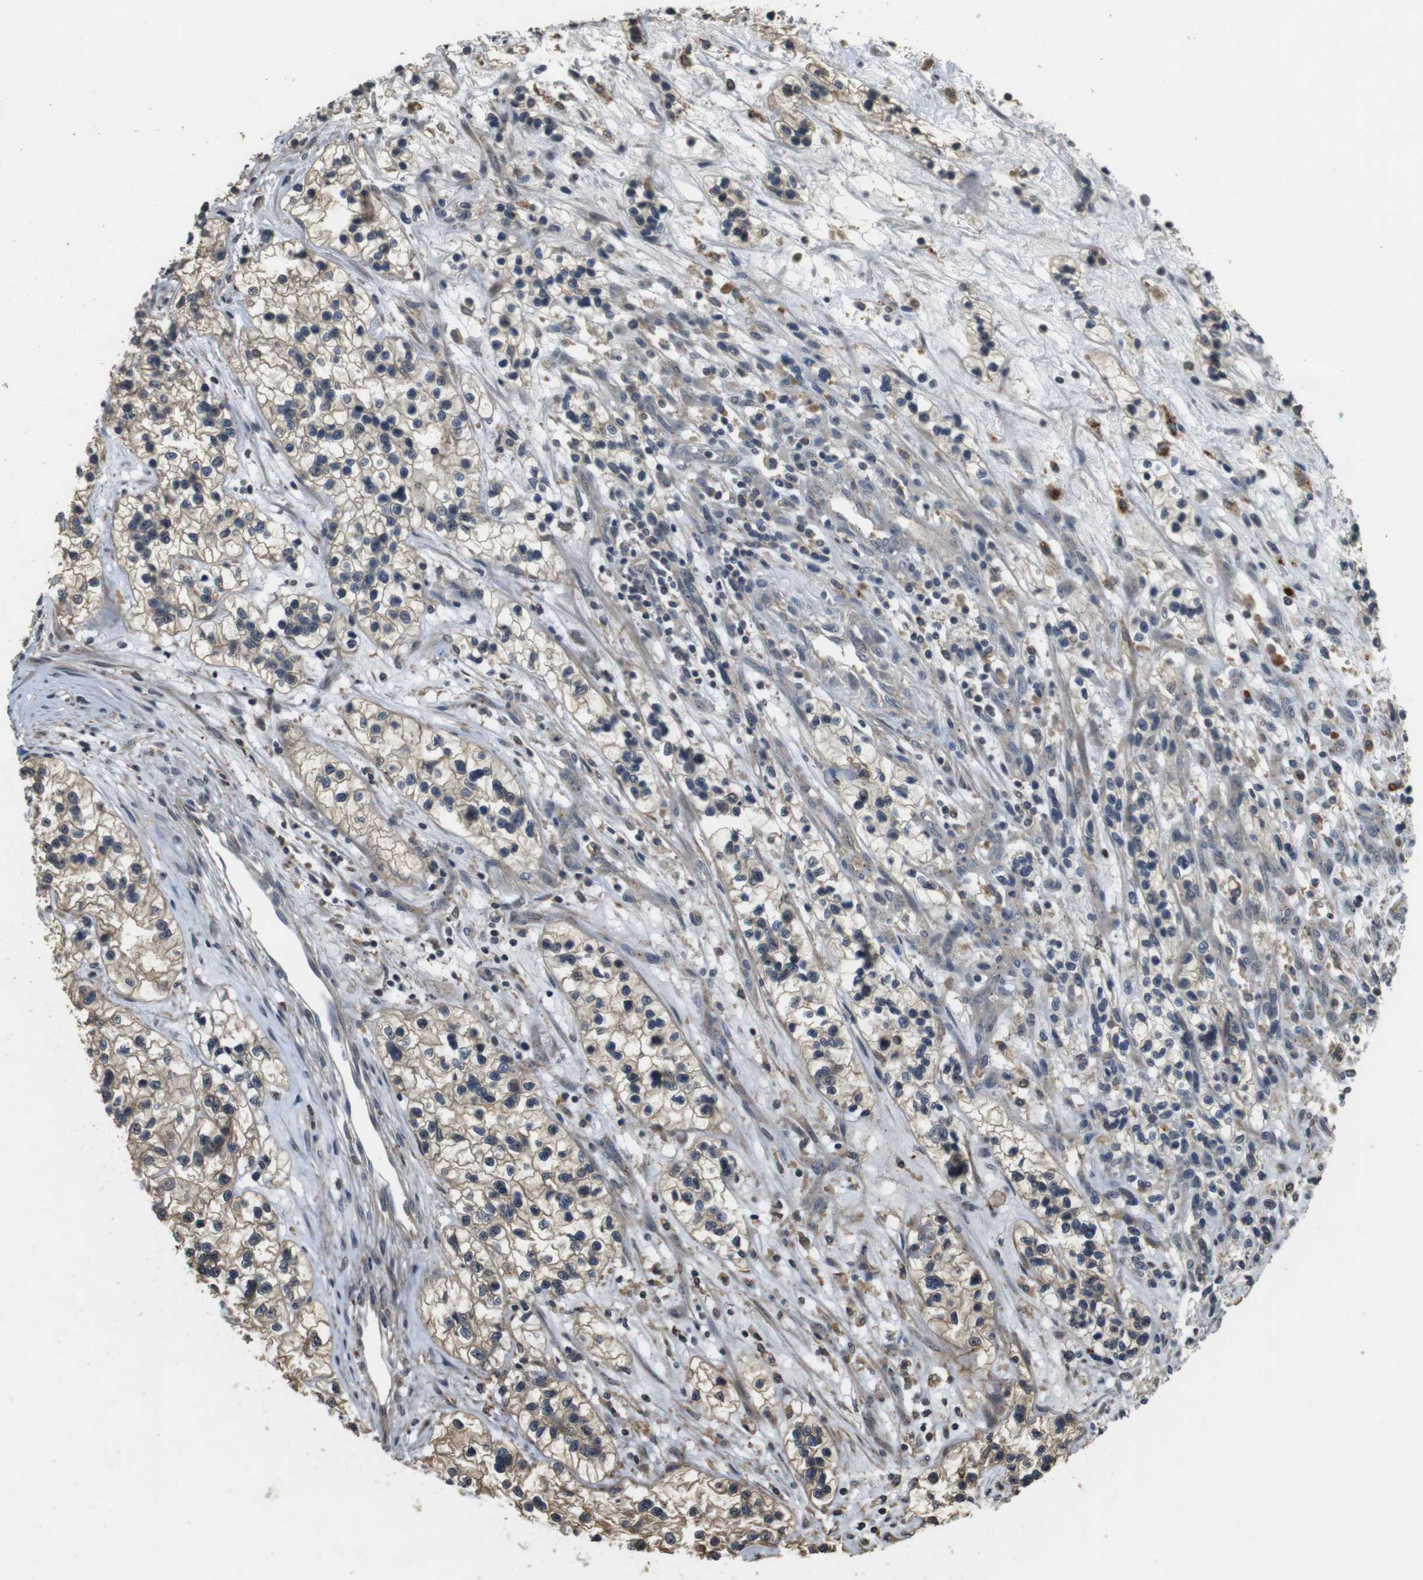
{"staining": {"intensity": "weak", "quantity": "<25%", "location": "cytoplasmic/membranous"}, "tissue": "renal cancer", "cell_type": "Tumor cells", "image_type": "cancer", "snomed": [{"axis": "morphology", "description": "Adenocarcinoma, NOS"}, {"axis": "topography", "description": "Kidney"}], "caption": "DAB immunohistochemical staining of human adenocarcinoma (renal) exhibits no significant staining in tumor cells.", "gene": "FZD10", "patient": {"sex": "female", "age": 57}}